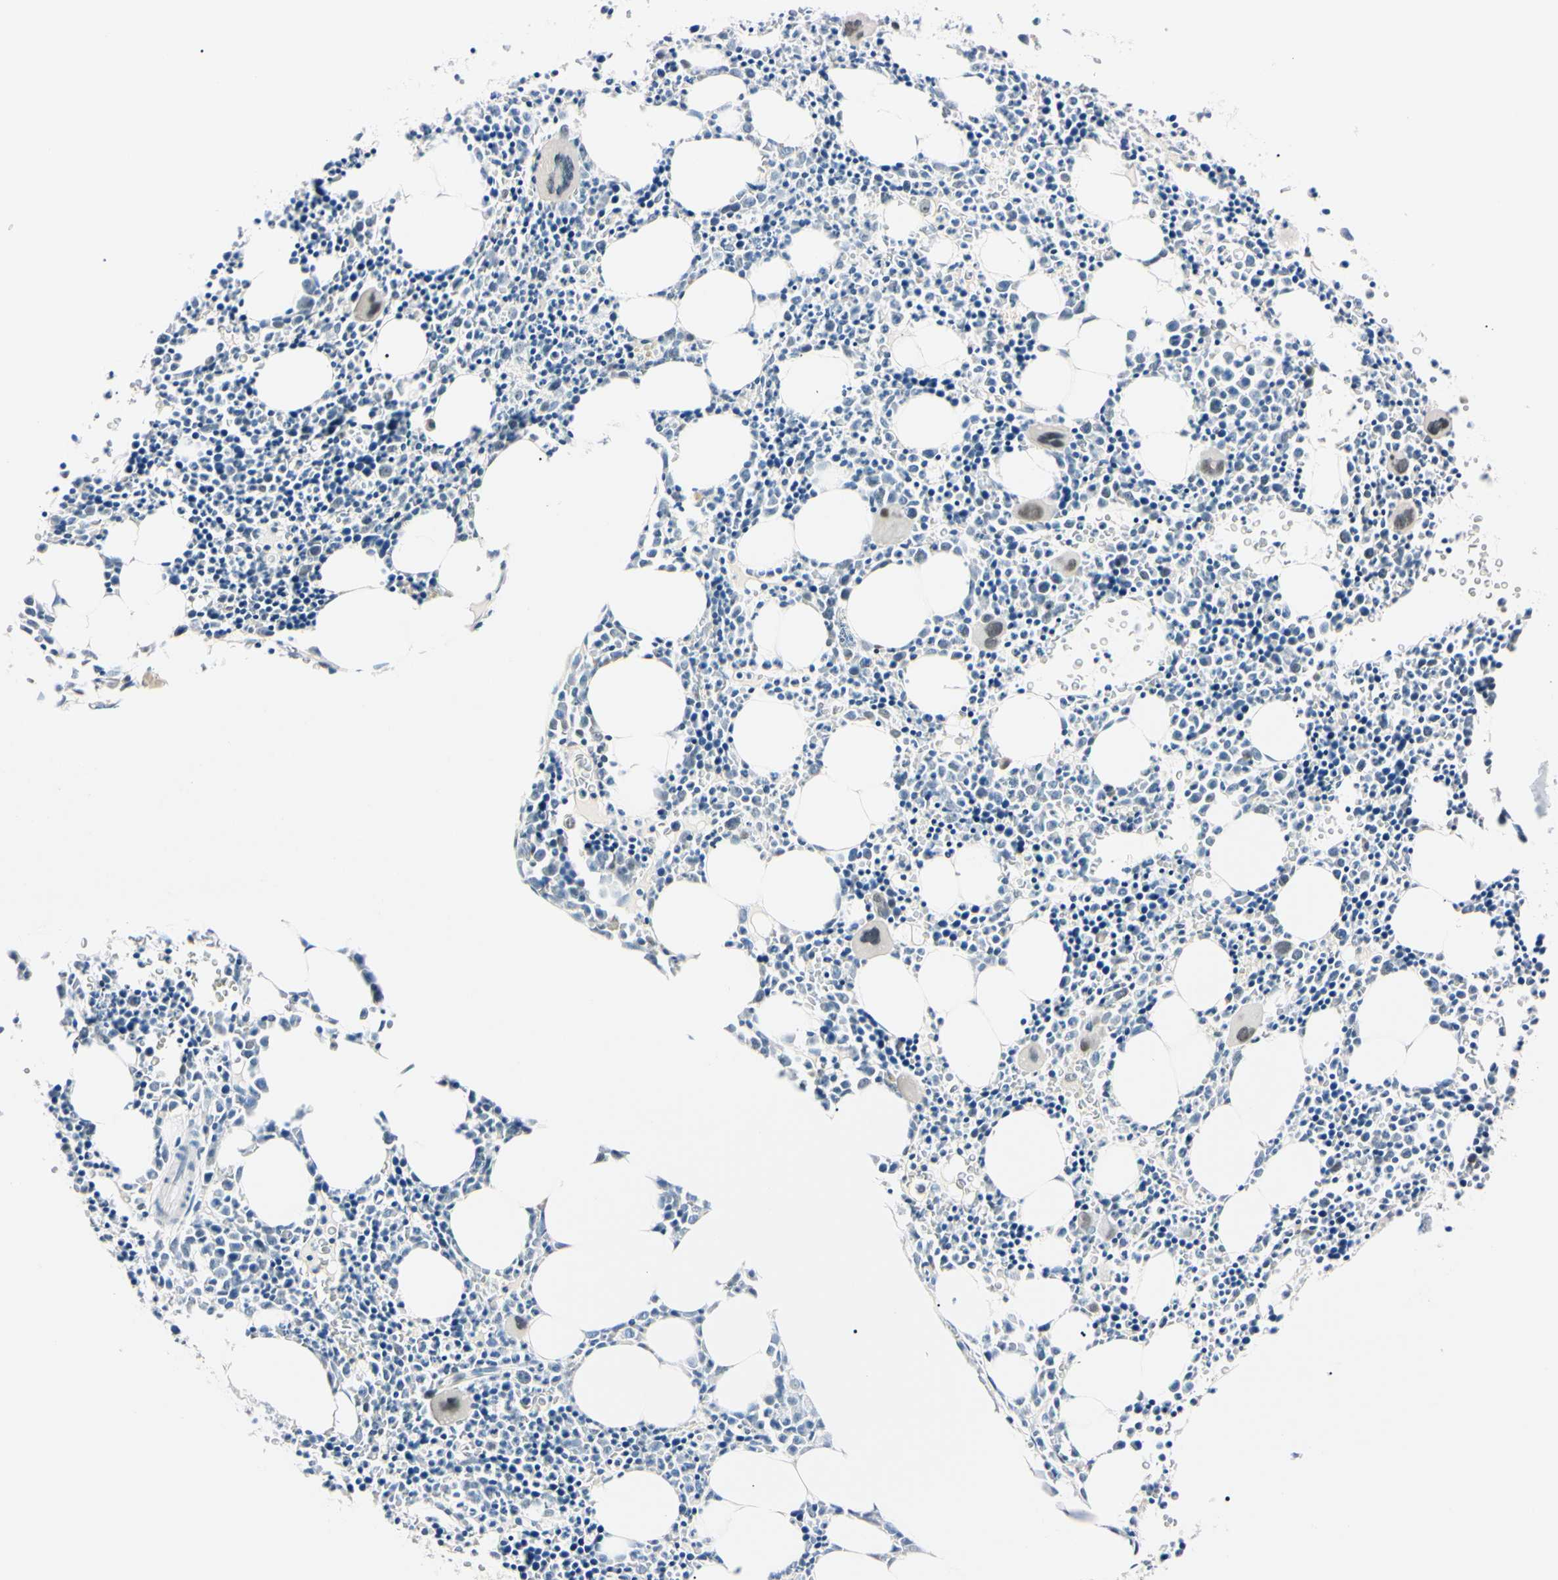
{"staining": {"intensity": "moderate", "quantity": "<25%", "location": "nuclear"}, "tissue": "bone marrow", "cell_type": "Hematopoietic cells", "image_type": "normal", "snomed": [{"axis": "morphology", "description": "Normal tissue, NOS"}, {"axis": "morphology", "description": "Inflammation, NOS"}, {"axis": "topography", "description": "Bone marrow"}], "caption": "A low amount of moderate nuclear expression is present in about <25% of hematopoietic cells in normal bone marrow.", "gene": "C1orf174", "patient": {"sex": "female", "age": 17}}